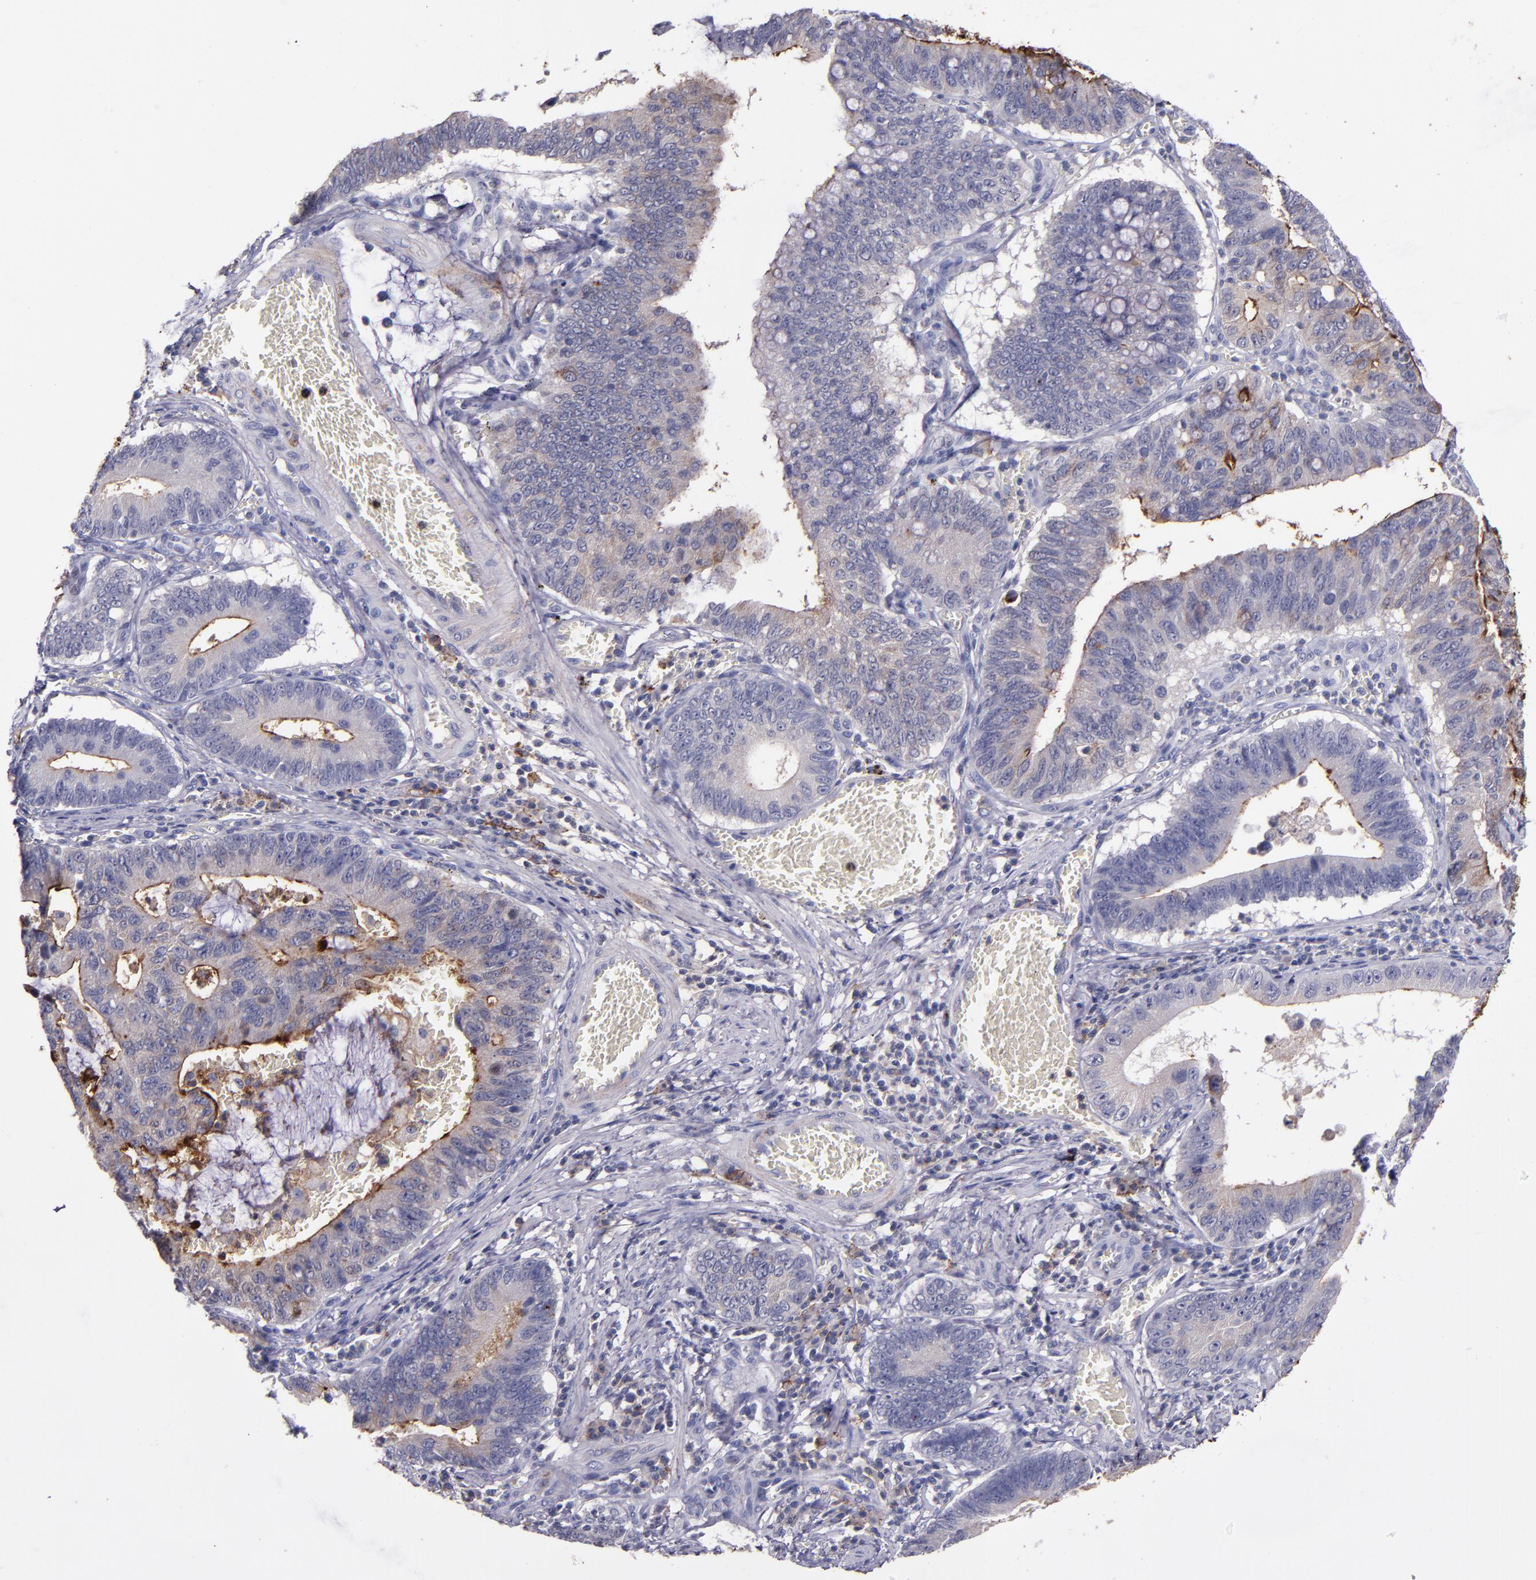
{"staining": {"intensity": "strong", "quantity": ">75%", "location": "cytoplasmic/membranous"}, "tissue": "stomach cancer", "cell_type": "Tumor cells", "image_type": "cancer", "snomed": [{"axis": "morphology", "description": "Adenocarcinoma, NOS"}, {"axis": "topography", "description": "Stomach"}, {"axis": "topography", "description": "Gastric cardia"}], "caption": "Stomach cancer (adenocarcinoma) stained with a protein marker shows strong staining in tumor cells.", "gene": "MFGE8", "patient": {"sex": "male", "age": 59}}